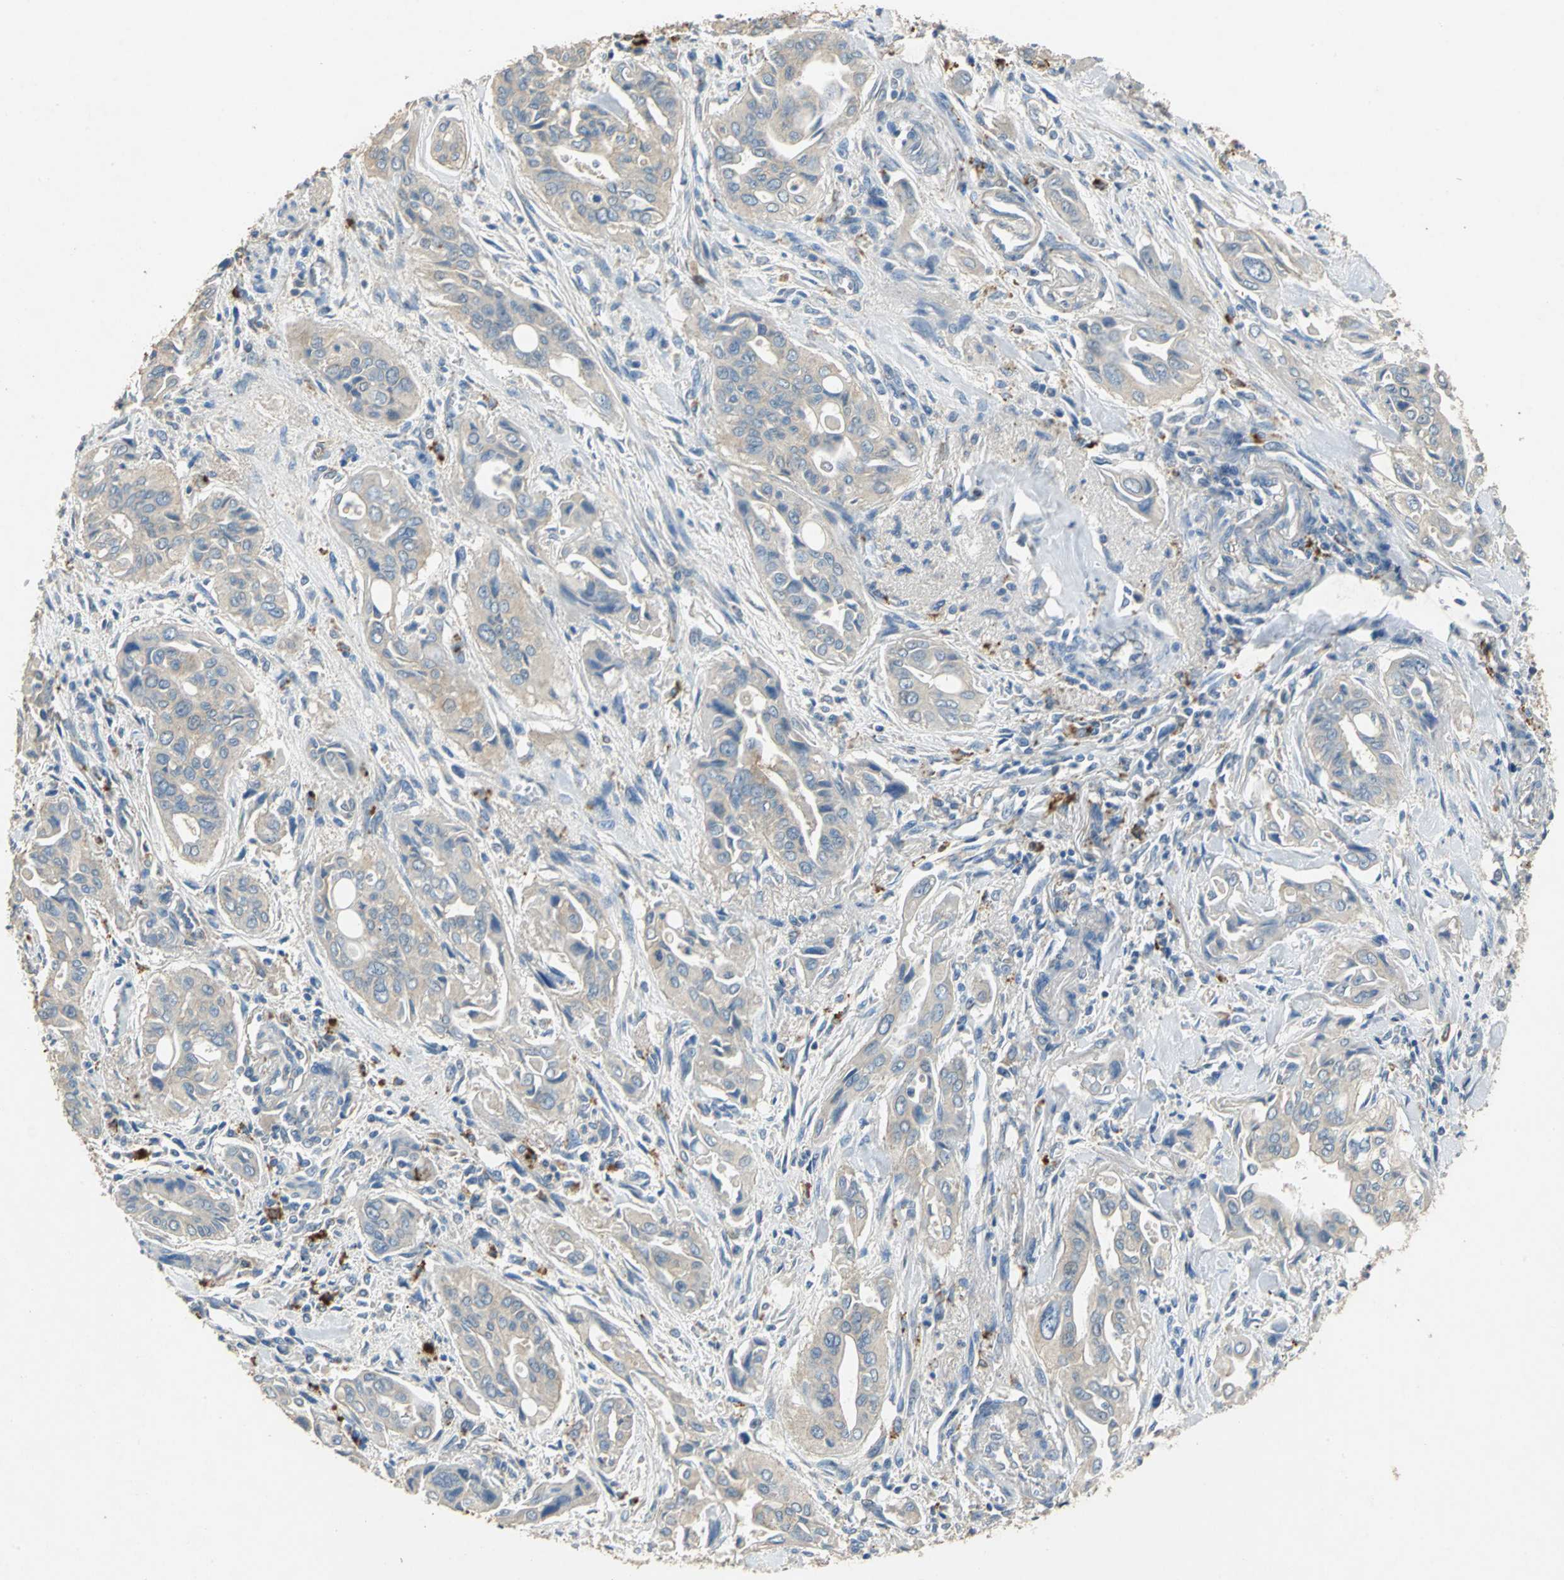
{"staining": {"intensity": "weak", "quantity": ">75%", "location": "cytoplasmic/membranous"}, "tissue": "pancreatic cancer", "cell_type": "Tumor cells", "image_type": "cancer", "snomed": [{"axis": "morphology", "description": "Adenocarcinoma, NOS"}, {"axis": "topography", "description": "Pancreas"}], "caption": "Immunohistochemistry (IHC) (DAB) staining of pancreatic cancer (adenocarcinoma) displays weak cytoplasmic/membranous protein staining in about >75% of tumor cells.", "gene": "ADAMTS5", "patient": {"sex": "male", "age": 77}}